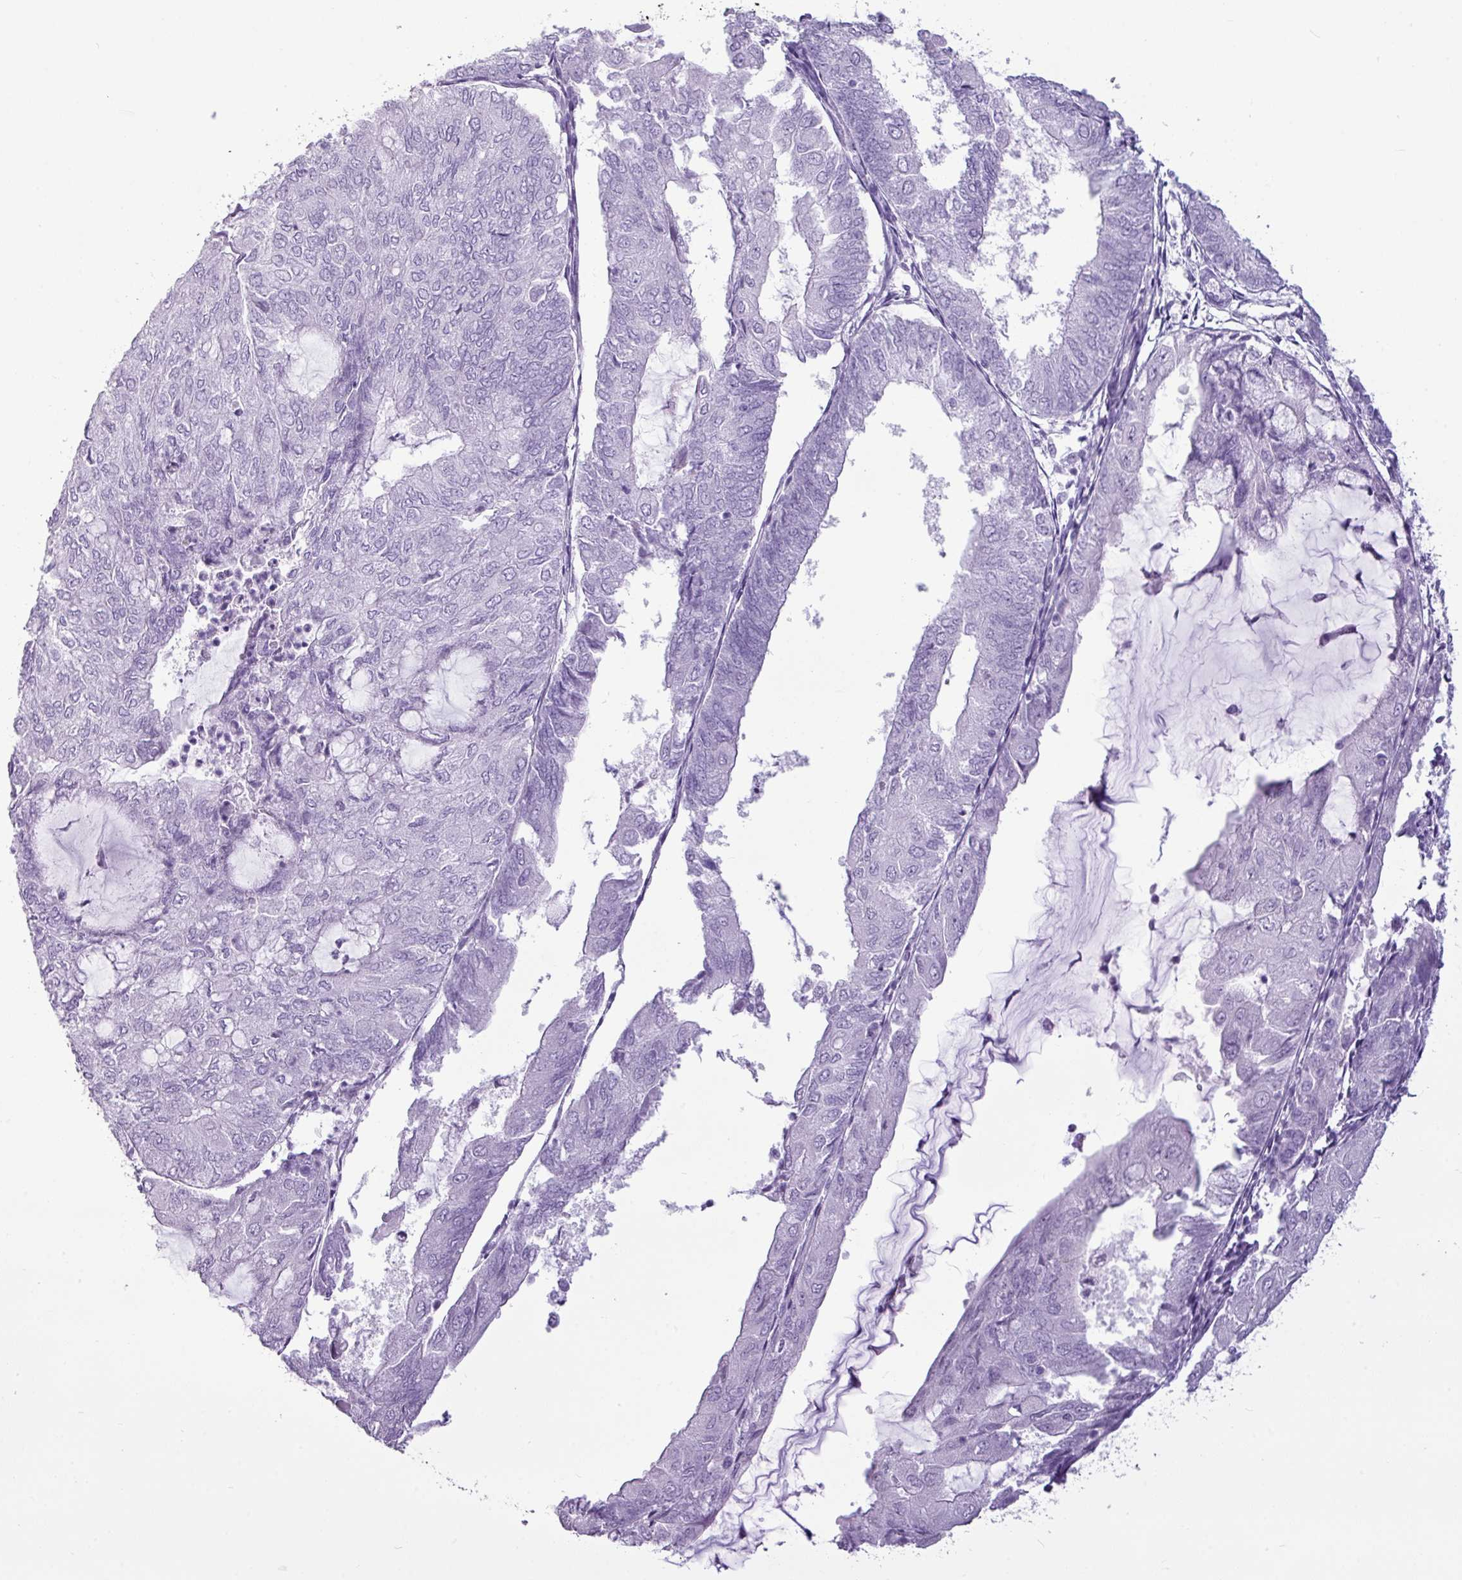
{"staining": {"intensity": "negative", "quantity": "none", "location": "none"}, "tissue": "endometrial cancer", "cell_type": "Tumor cells", "image_type": "cancer", "snomed": [{"axis": "morphology", "description": "Adenocarcinoma, NOS"}, {"axis": "topography", "description": "Endometrium"}], "caption": "Tumor cells are negative for protein expression in human adenocarcinoma (endometrial).", "gene": "AMY1B", "patient": {"sex": "female", "age": 81}}